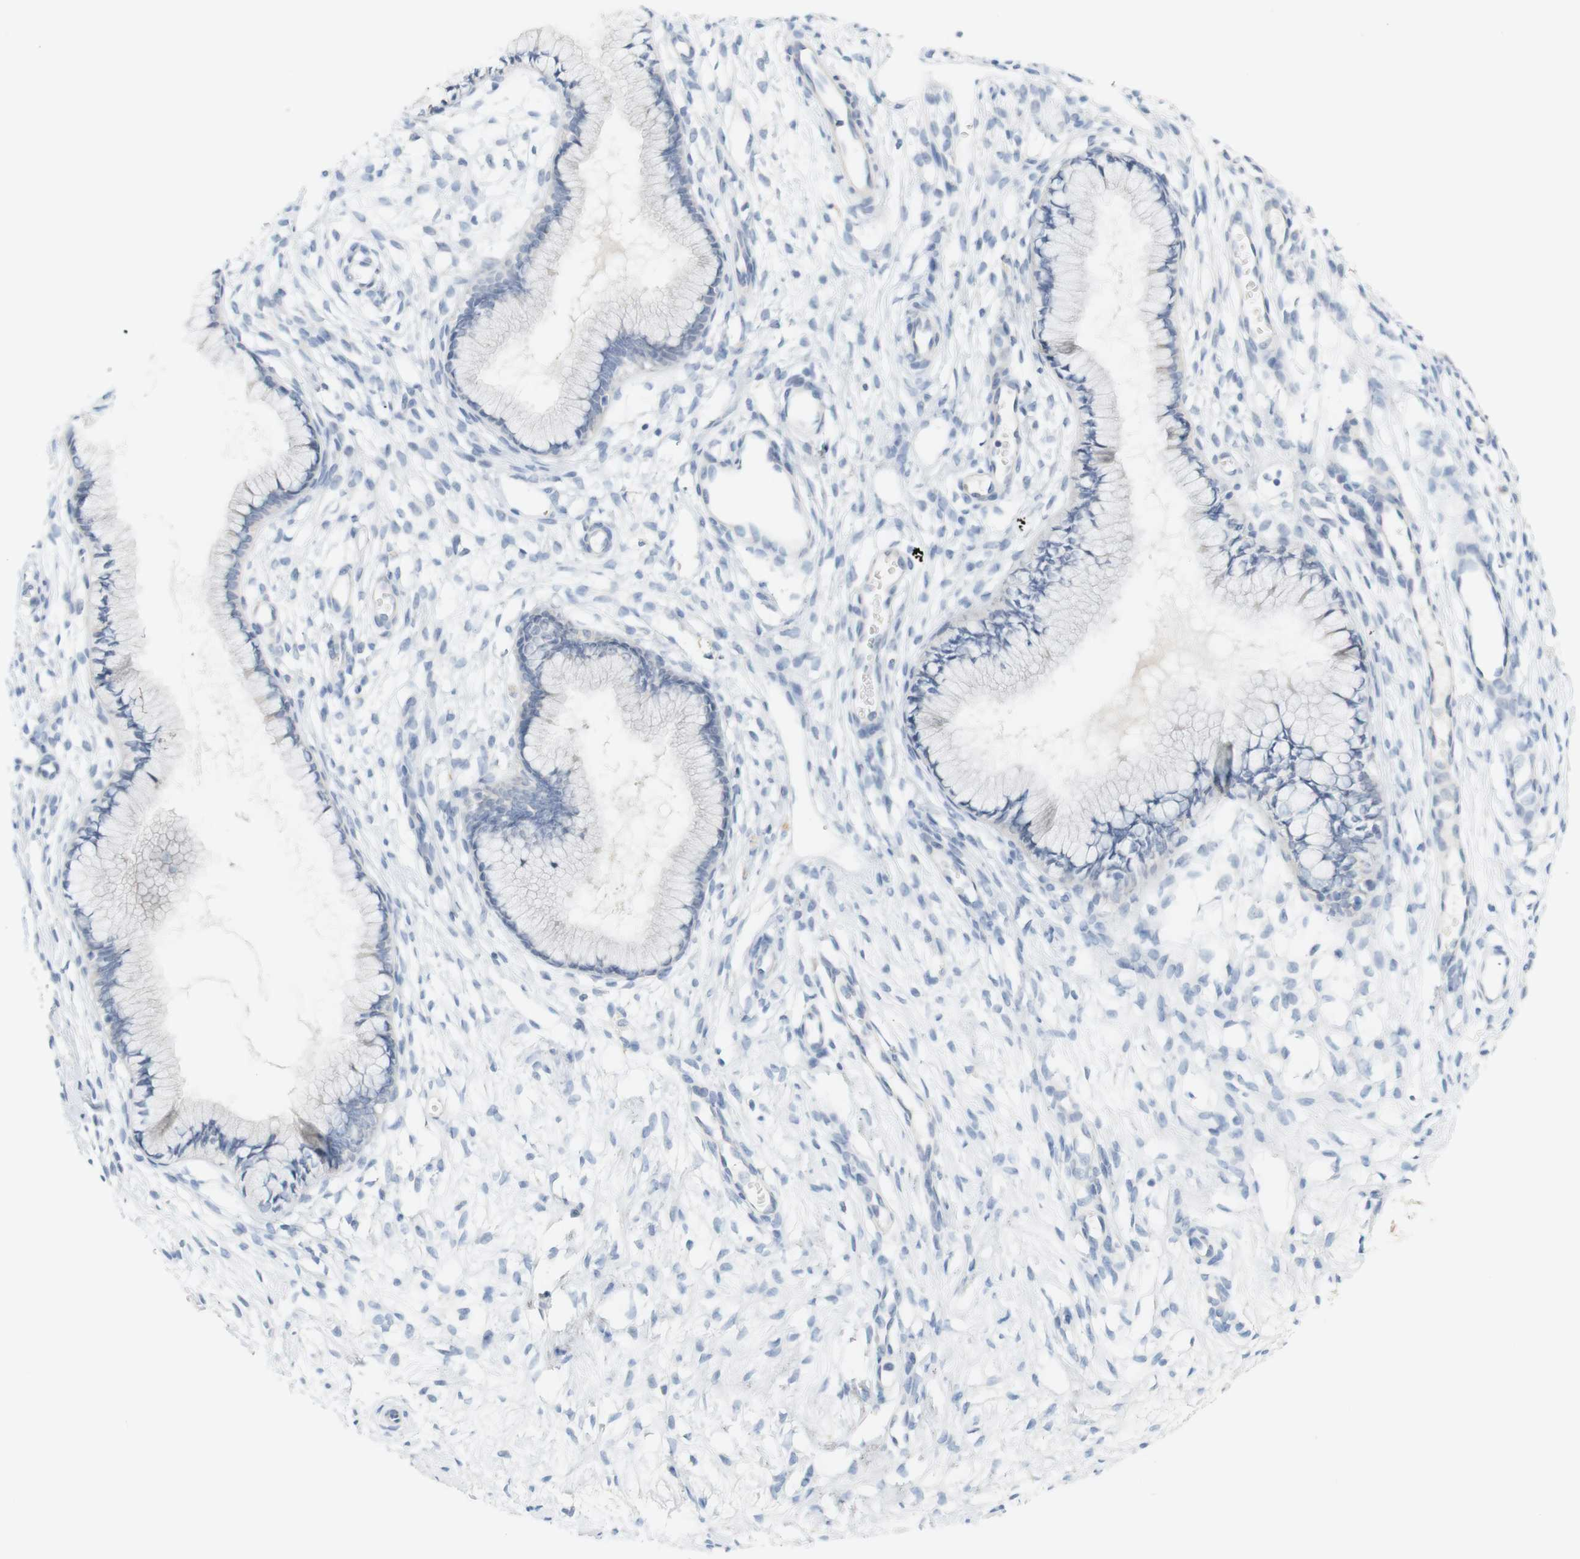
{"staining": {"intensity": "negative", "quantity": "none", "location": "none"}, "tissue": "cervix", "cell_type": "Glandular cells", "image_type": "normal", "snomed": [{"axis": "morphology", "description": "Normal tissue, NOS"}, {"axis": "topography", "description": "Cervix"}], "caption": "There is no significant positivity in glandular cells of cervix. Nuclei are stained in blue.", "gene": "RGS9", "patient": {"sex": "female", "age": 65}}